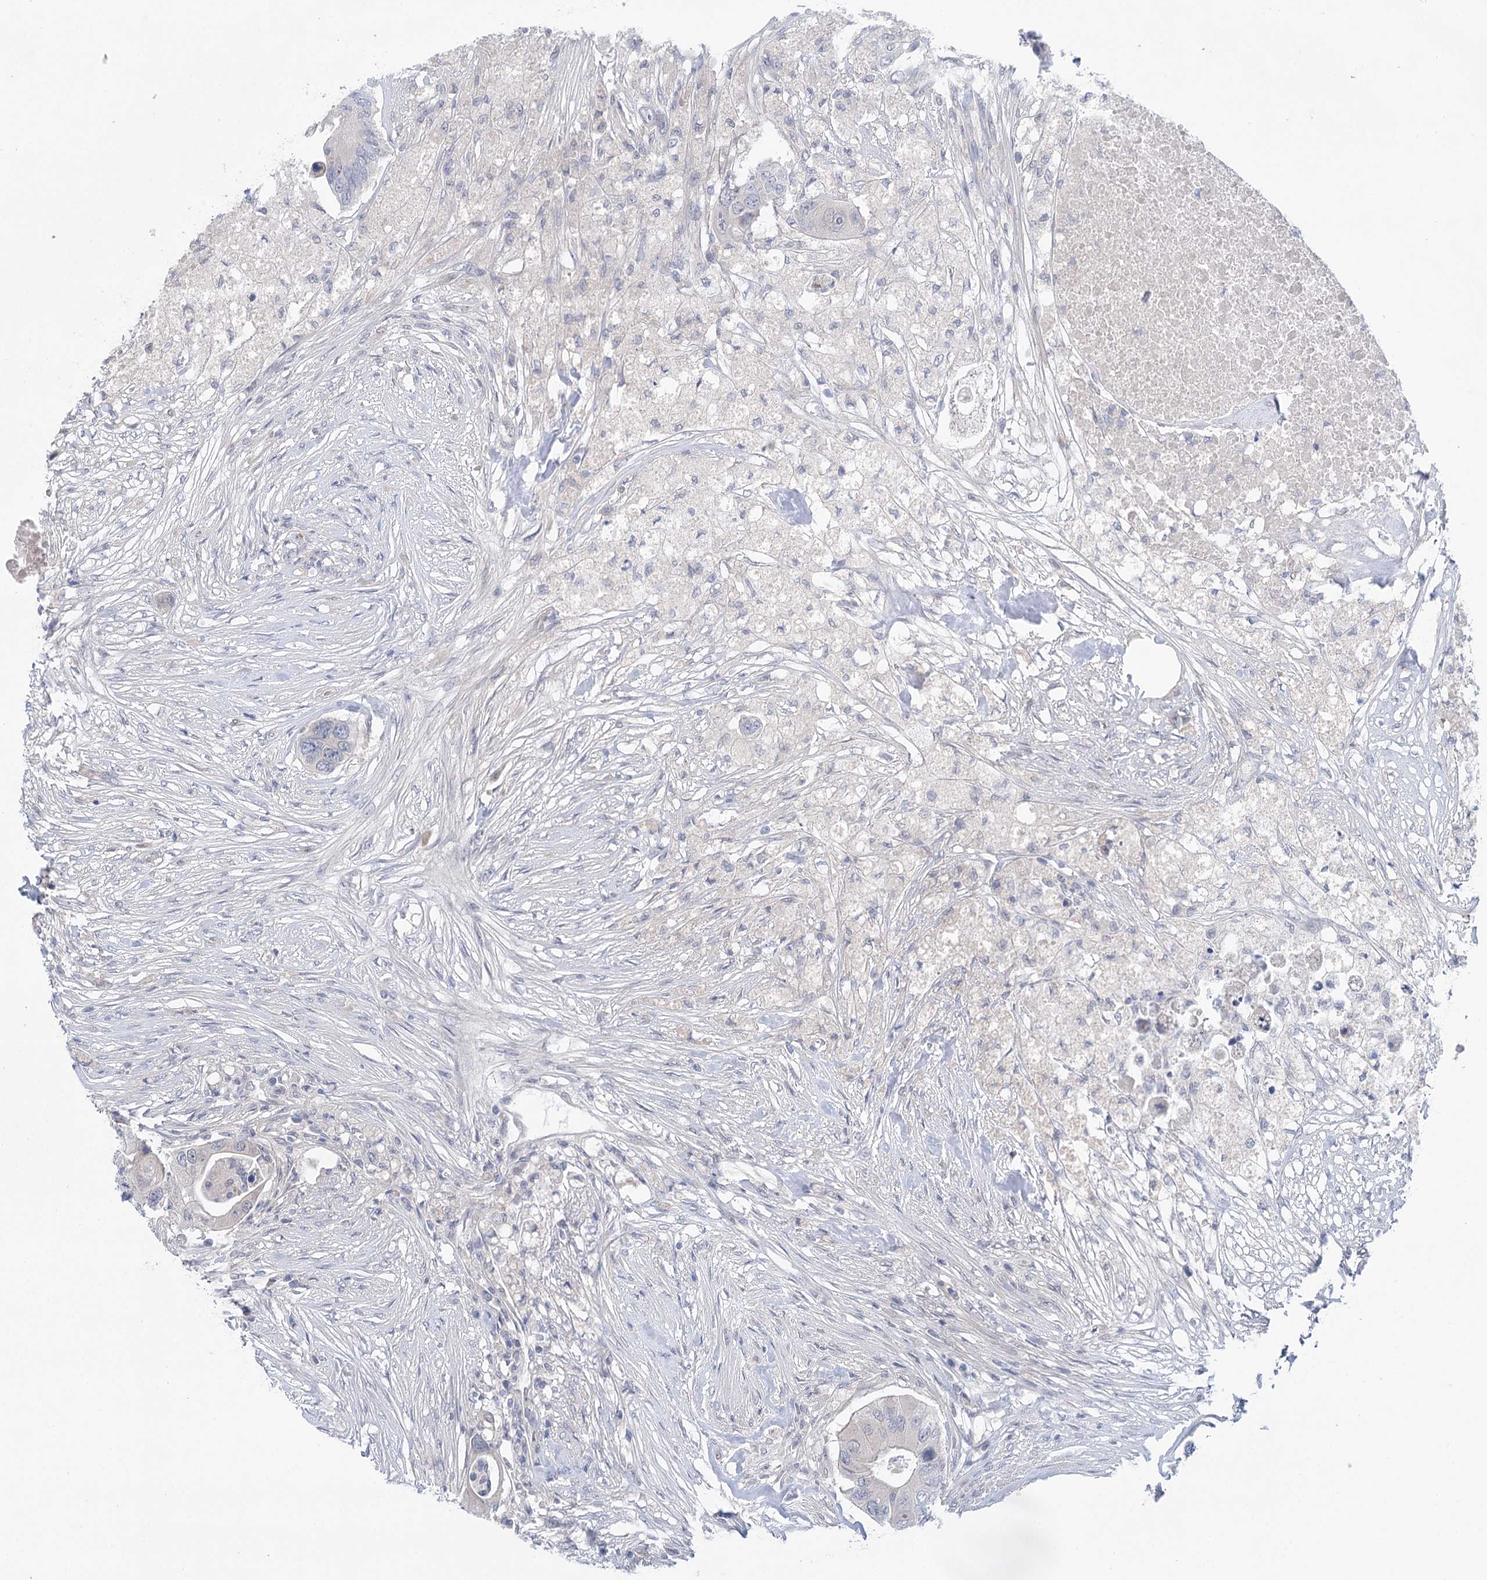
{"staining": {"intensity": "negative", "quantity": "none", "location": "none"}, "tissue": "colorectal cancer", "cell_type": "Tumor cells", "image_type": "cancer", "snomed": [{"axis": "morphology", "description": "Adenocarcinoma, NOS"}, {"axis": "topography", "description": "Colon"}], "caption": "Tumor cells show no significant staining in colorectal cancer.", "gene": "LALBA", "patient": {"sex": "male", "age": 71}}